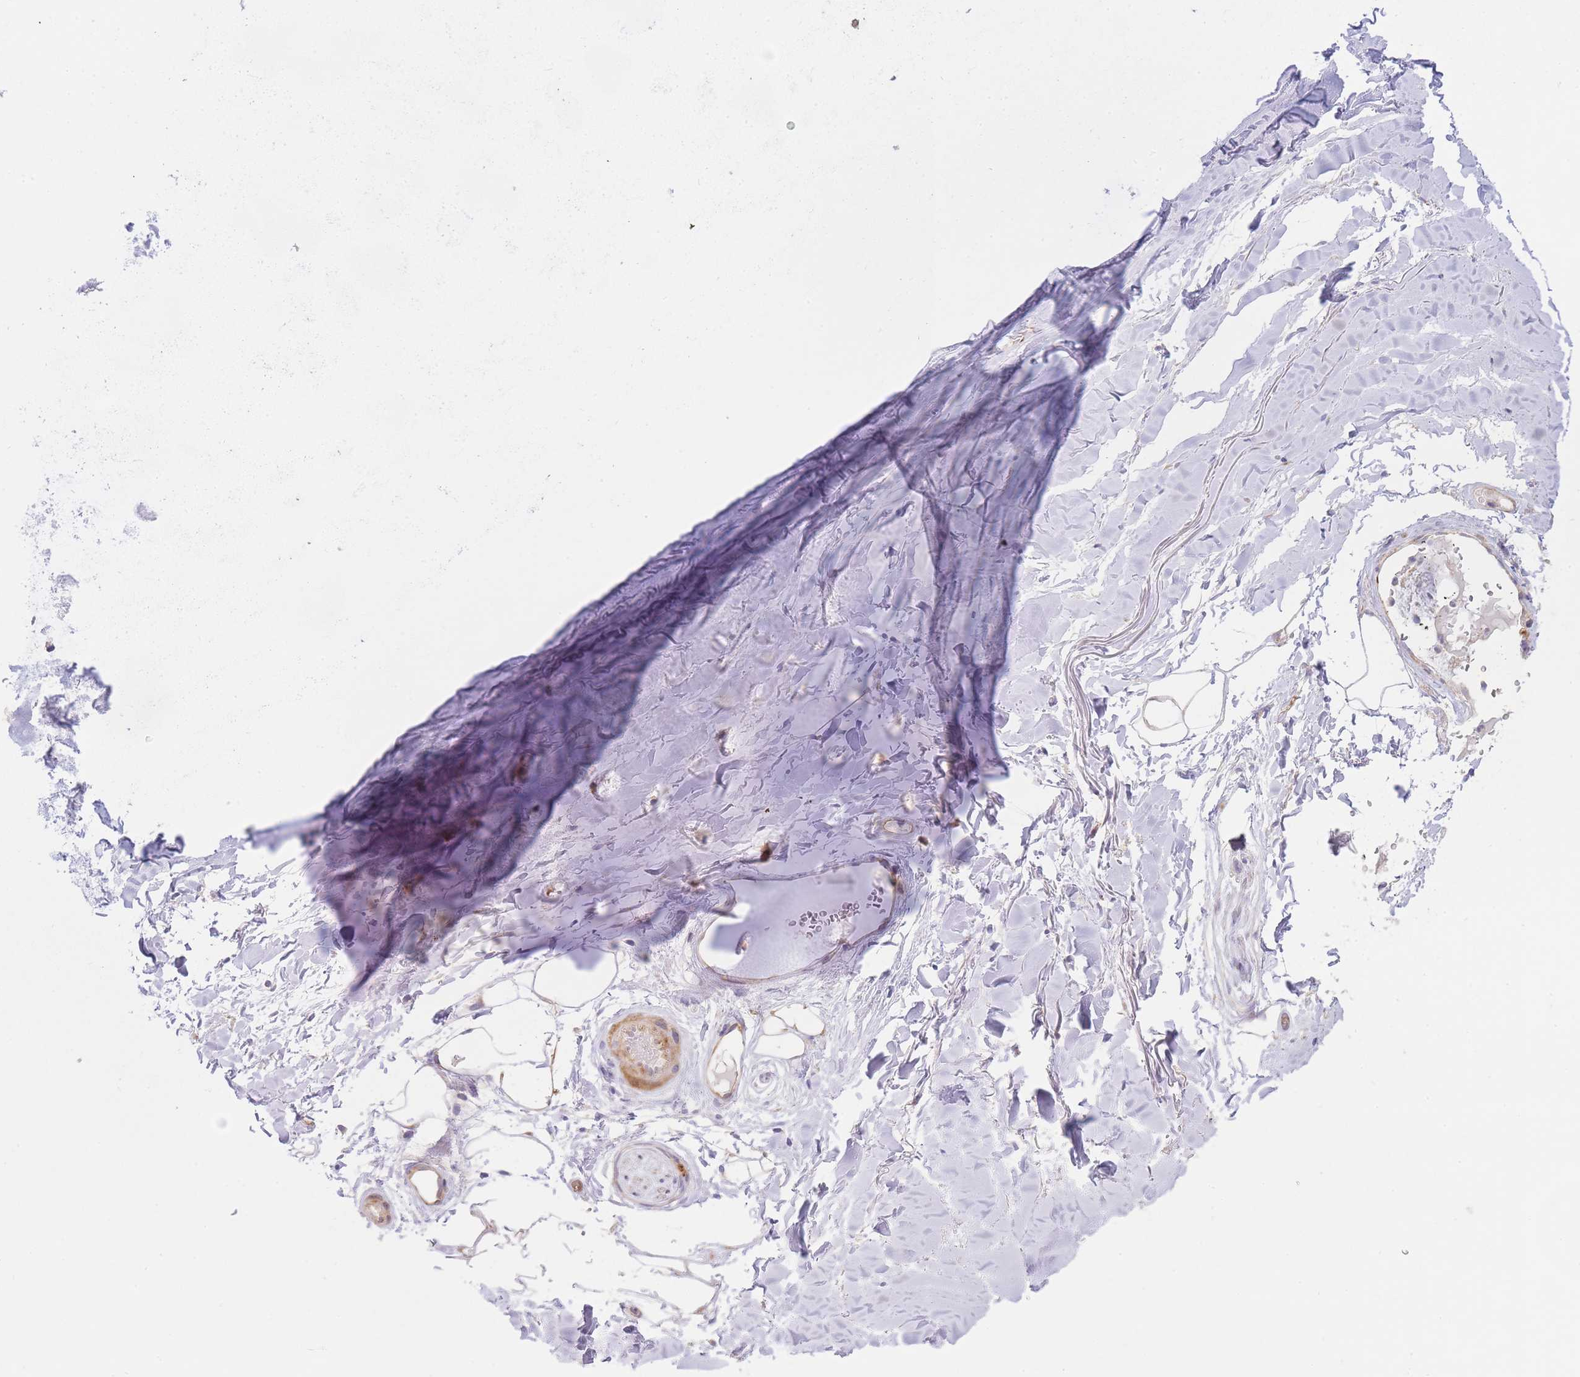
{"staining": {"intensity": "negative", "quantity": "none", "location": "none"}, "tissue": "adipose tissue", "cell_type": "Adipocytes", "image_type": "normal", "snomed": [{"axis": "morphology", "description": "Normal tissue, NOS"}, {"axis": "topography", "description": "Cartilage tissue"}], "caption": "IHC of normal human adipose tissue shows no staining in adipocytes.", "gene": "ATP5MC2", "patient": {"sex": "male", "age": 80}}